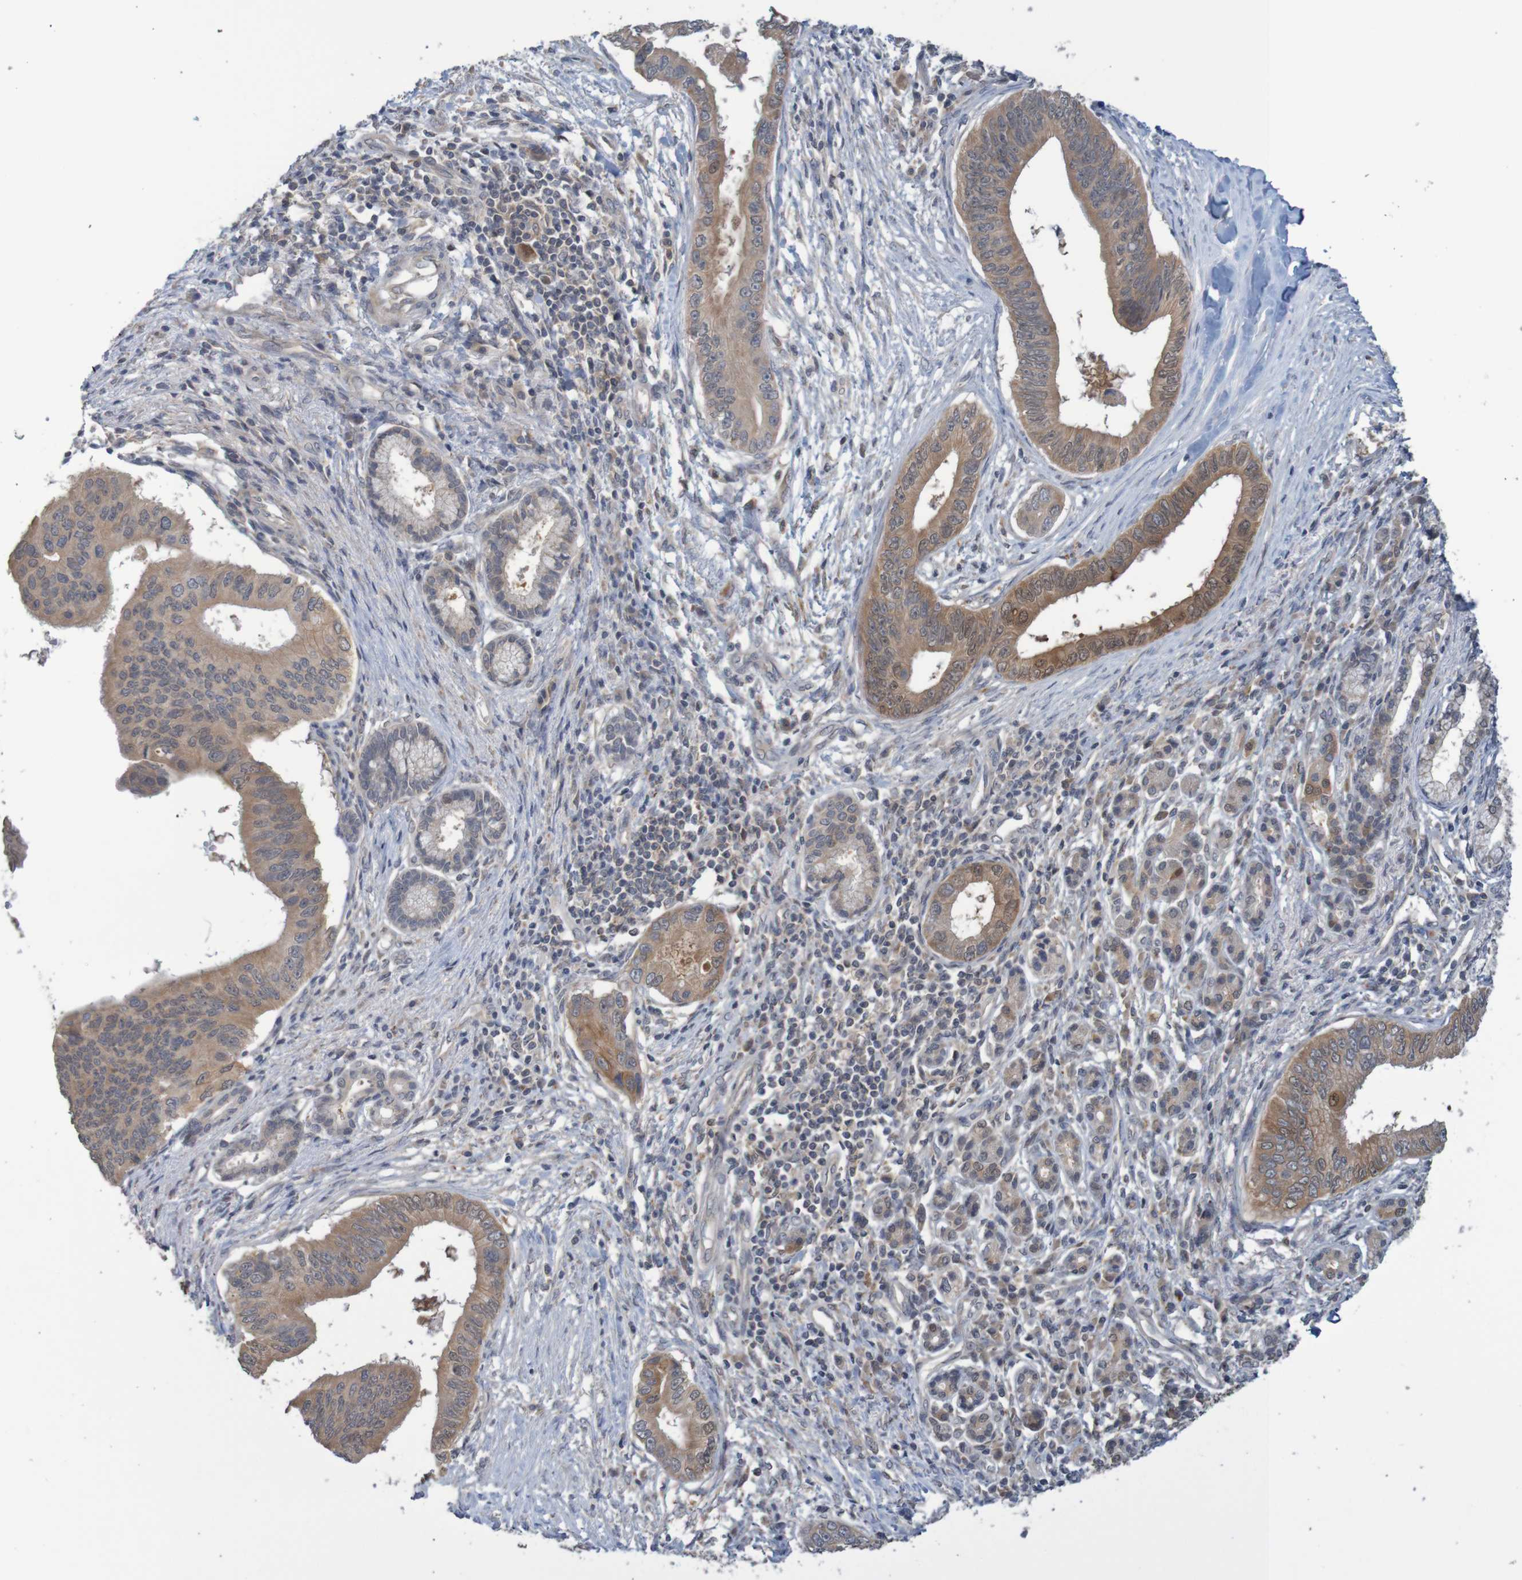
{"staining": {"intensity": "moderate", "quantity": ">75%", "location": "cytoplasmic/membranous"}, "tissue": "pancreatic cancer", "cell_type": "Tumor cells", "image_type": "cancer", "snomed": [{"axis": "morphology", "description": "Adenocarcinoma, NOS"}, {"axis": "topography", "description": "Pancreas"}], "caption": "An IHC micrograph of neoplastic tissue is shown. Protein staining in brown shows moderate cytoplasmic/membranous positivity in pancreatic cancer (adenocarcinoma) within tumor cells.", "gene": "ANKK1", "patient": {"sex": "male", "age": 77}}